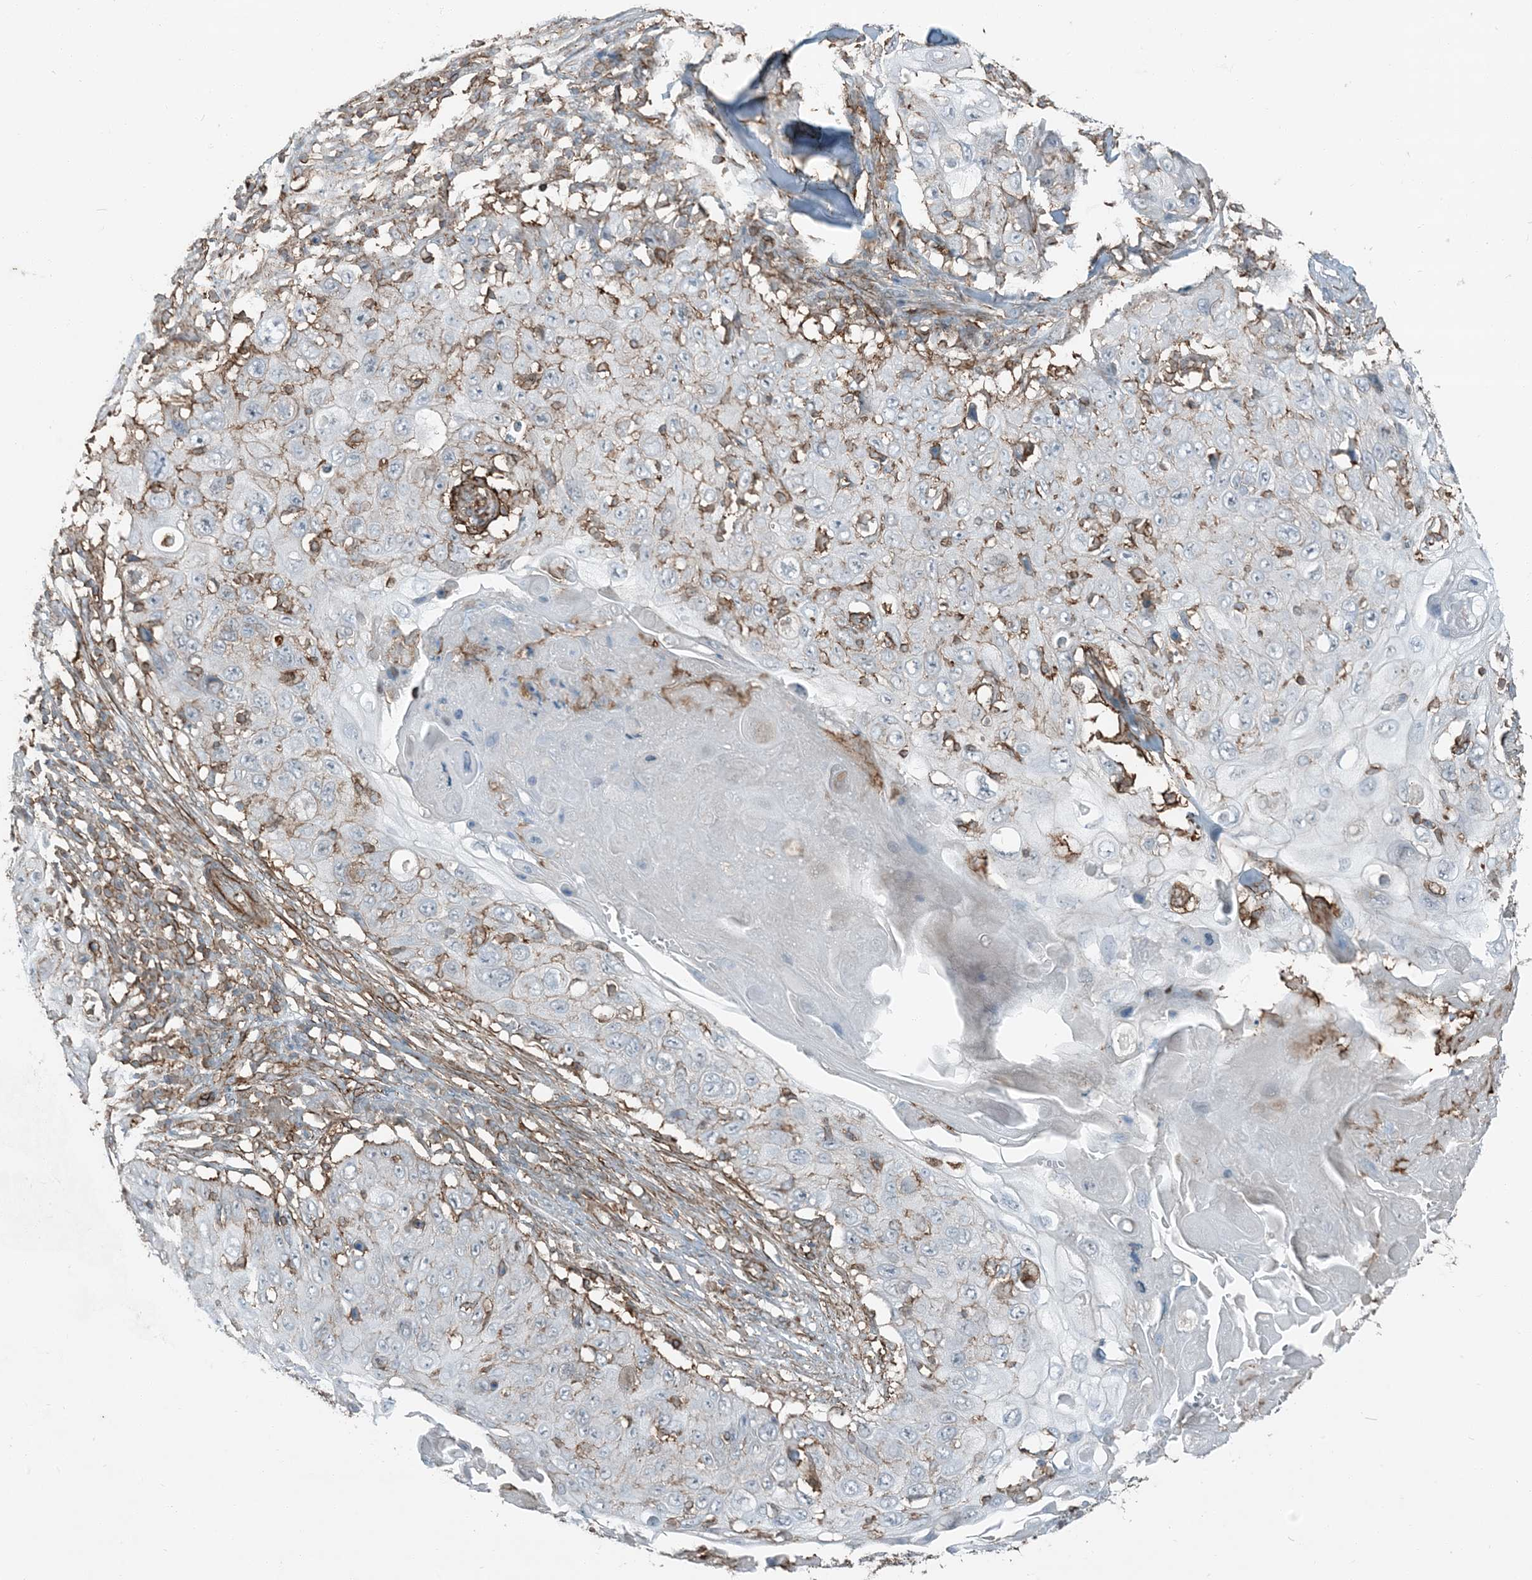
{"staining": {"intensity": "negative", "quantity": "none", "location": "none"}, "tissue": "skin cancer", "cell_type": "Tumor cells", "image_type": "cancer", "snomed": [{"axis": "morphology", "description": "Squamous cell carcinoma, NOS"}, {"axis": "topography", "description": "Skin"}], "caption": "Tumor cells show no significant positivity in skin cancer.", "gene": "APOBEC3C", "patient": {"sex": "male", "age": 86}}